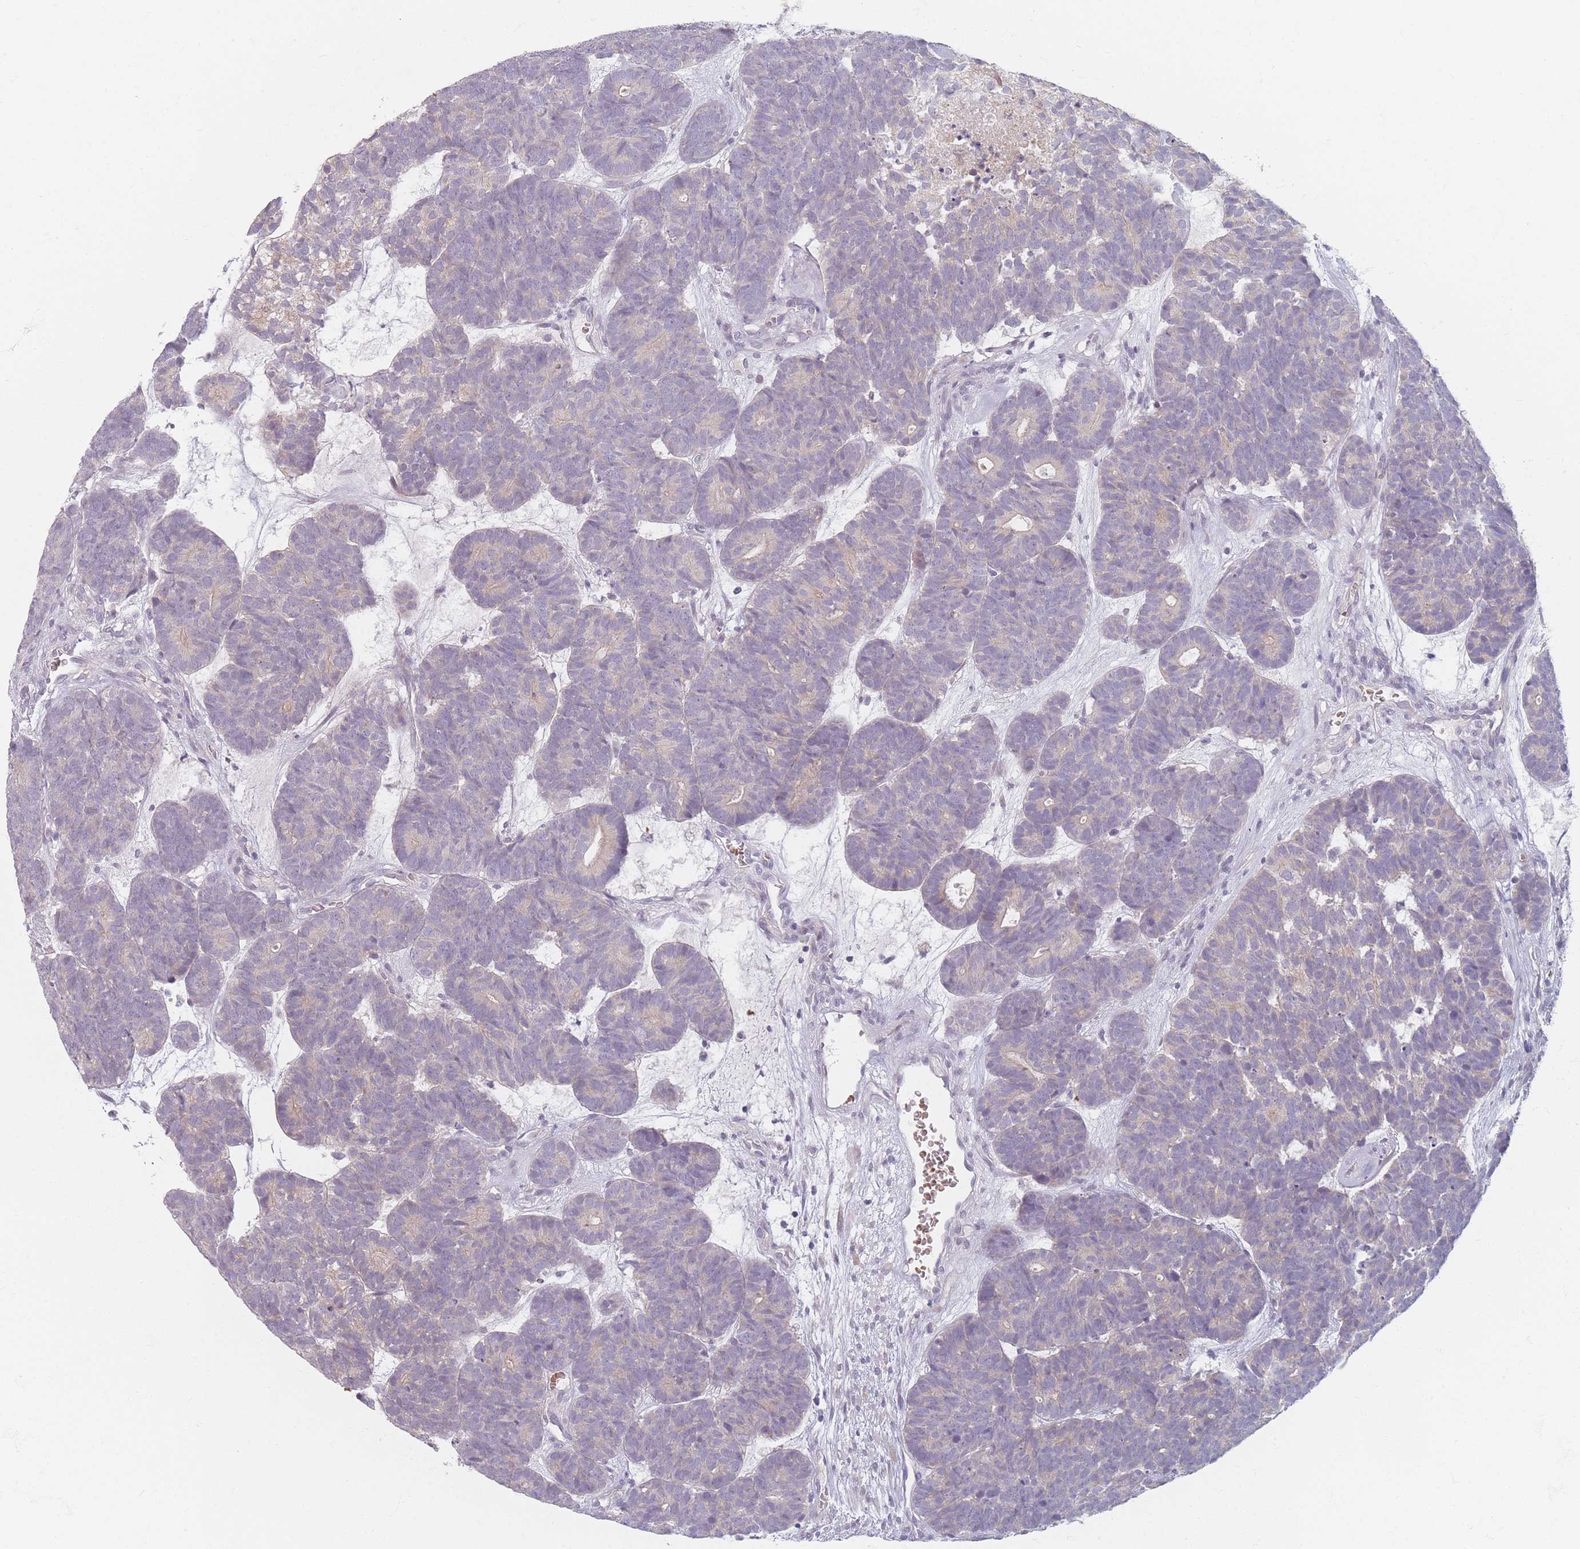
{"staining": {"intensity": "negative", "quantity": "none", "location": "none"}, "tissue": "head and neck cancer", "cell_type": "Tumor cells", "image_type": "cancer", "snomed": [{"axis": "morphology", "description": "Adenocarcinoma, NOS"}, {"axis": "topography", "description": "Head-Neck"}], "caption": "There is no significant positivity in tumor cells of head and neck adenocarcinoma.", "gene": "TMOD1", "patient": {"sex": "female", "age": 81}}